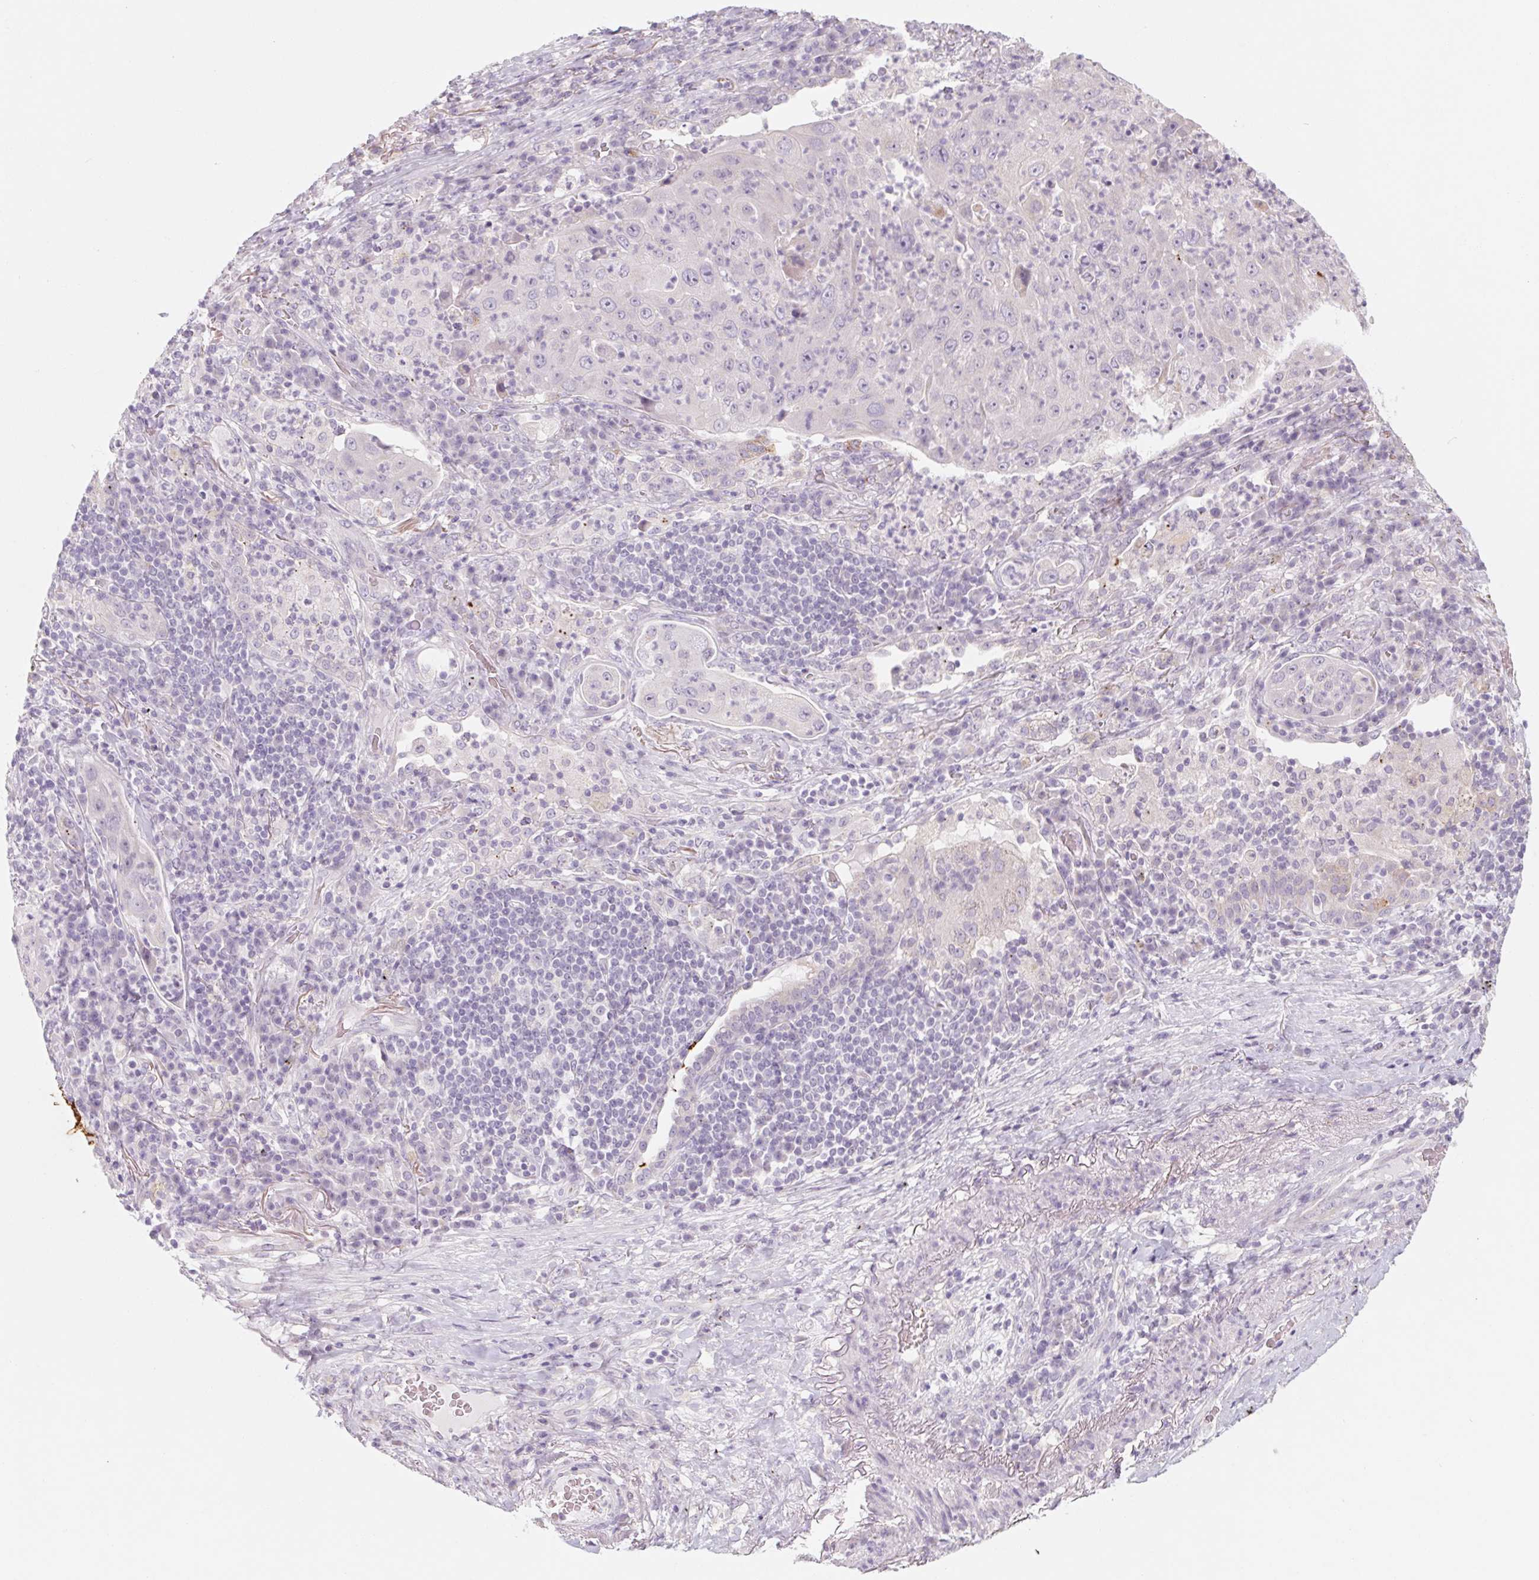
{"staining": {"intensity": "negative", "quantity": "none", "location": "none"}, "tissue": "lung cancer", "cell_type": "Tumor cells", "image_type": "cancer", "snomed": [{"axis": "morphology", "description": "Squamous cell carcinoma, NOS"}, {"axis": "topography", "description": "Lung"}], "caption": "Squamous cell carcinoma (lung) was stained to show a protein in brown. There is no significant positivity in tumor cells.", "gene": "POU1F1", "patient": {"sex": "female", "age": 59}}